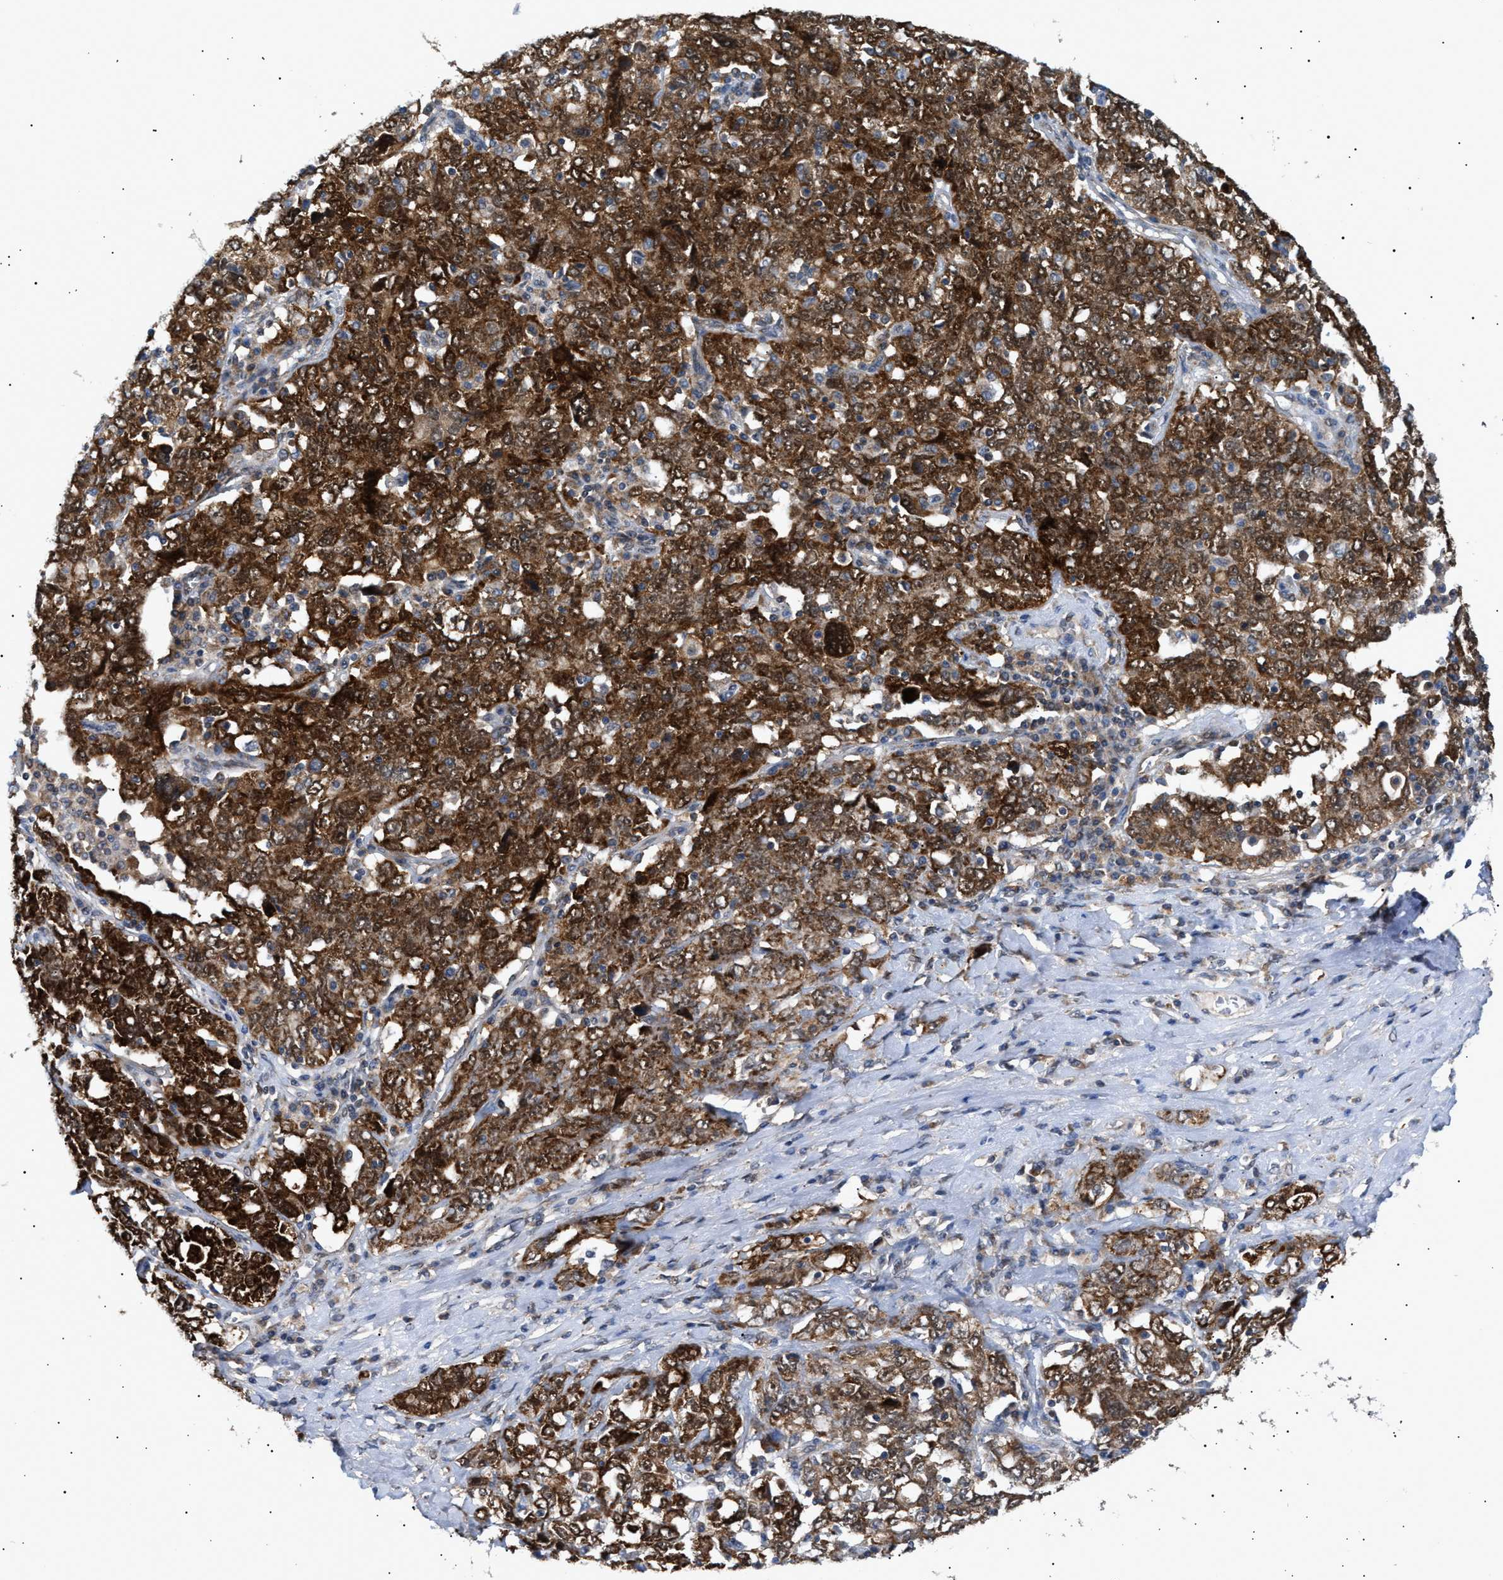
{"staining": {"intensity": "strong", "quantity": ">75%", "location": "cytoplasmic/membranous"}, "tissue": "ovarian cancer", "cell_type": "Tumor cells", "image_type": "cancer", "snomed": [{"axis": "morphology", "description": "Carcinoma, endometroid"}, {"axis": "topography", "description": "Ovary"}], "caption": "The micrograph exhibits immunohistochemical staining of ovarian cancer. There is strong cytoplasmic/membranous expression is present in approximately >75% of tumor cells.", "gene": "SIRT5", "patient": {"sex": "female", "age": 62}}